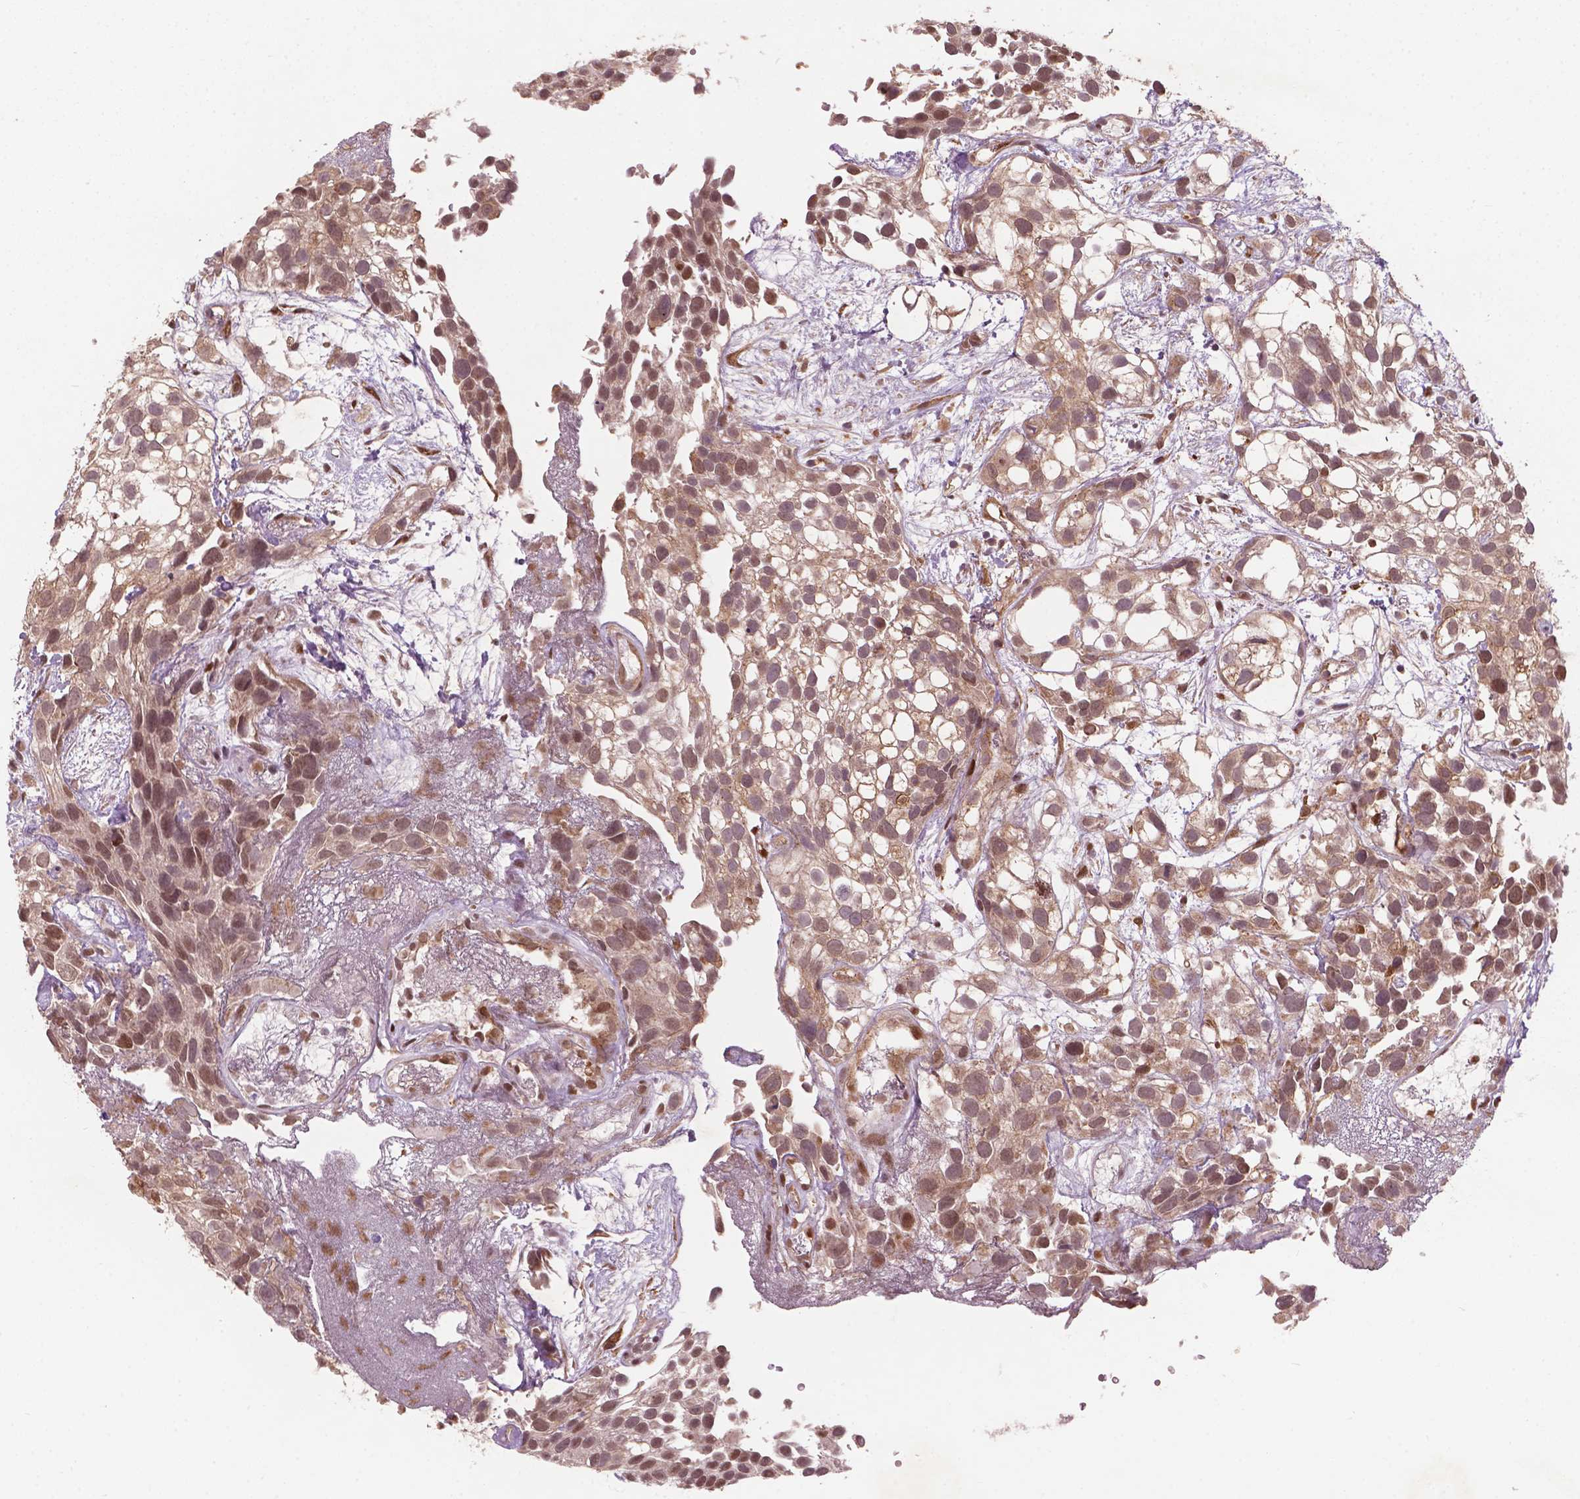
{"staining": {"intensity": "moderate", "quantity": ">75%", "location": "cytoplasmic/membranous,nuclear"}, "tissue": "urothelial cancer", "cell_type": "Tumor cells", "image_type": "cancer", "snomed": [{"axis": "morphology", "description": "Urothelial carcinoma, High grade"}, {"axis": "topography", "description": "Urinary bladder"}], "caption": "DAB (3,3'-diaminobenzidine) immunohistochemical staining of urothelial cancer reveals moderate cytoplasmic/membranous and nuclear protein staining in about >75% of tumor cells. (DAB (3,3'-diaminobenzidine) IHC, brown staining for protein, blue staining for nuclei).", "gene": "NFAT5", "patient": {"sex": "male", "age": 56}}